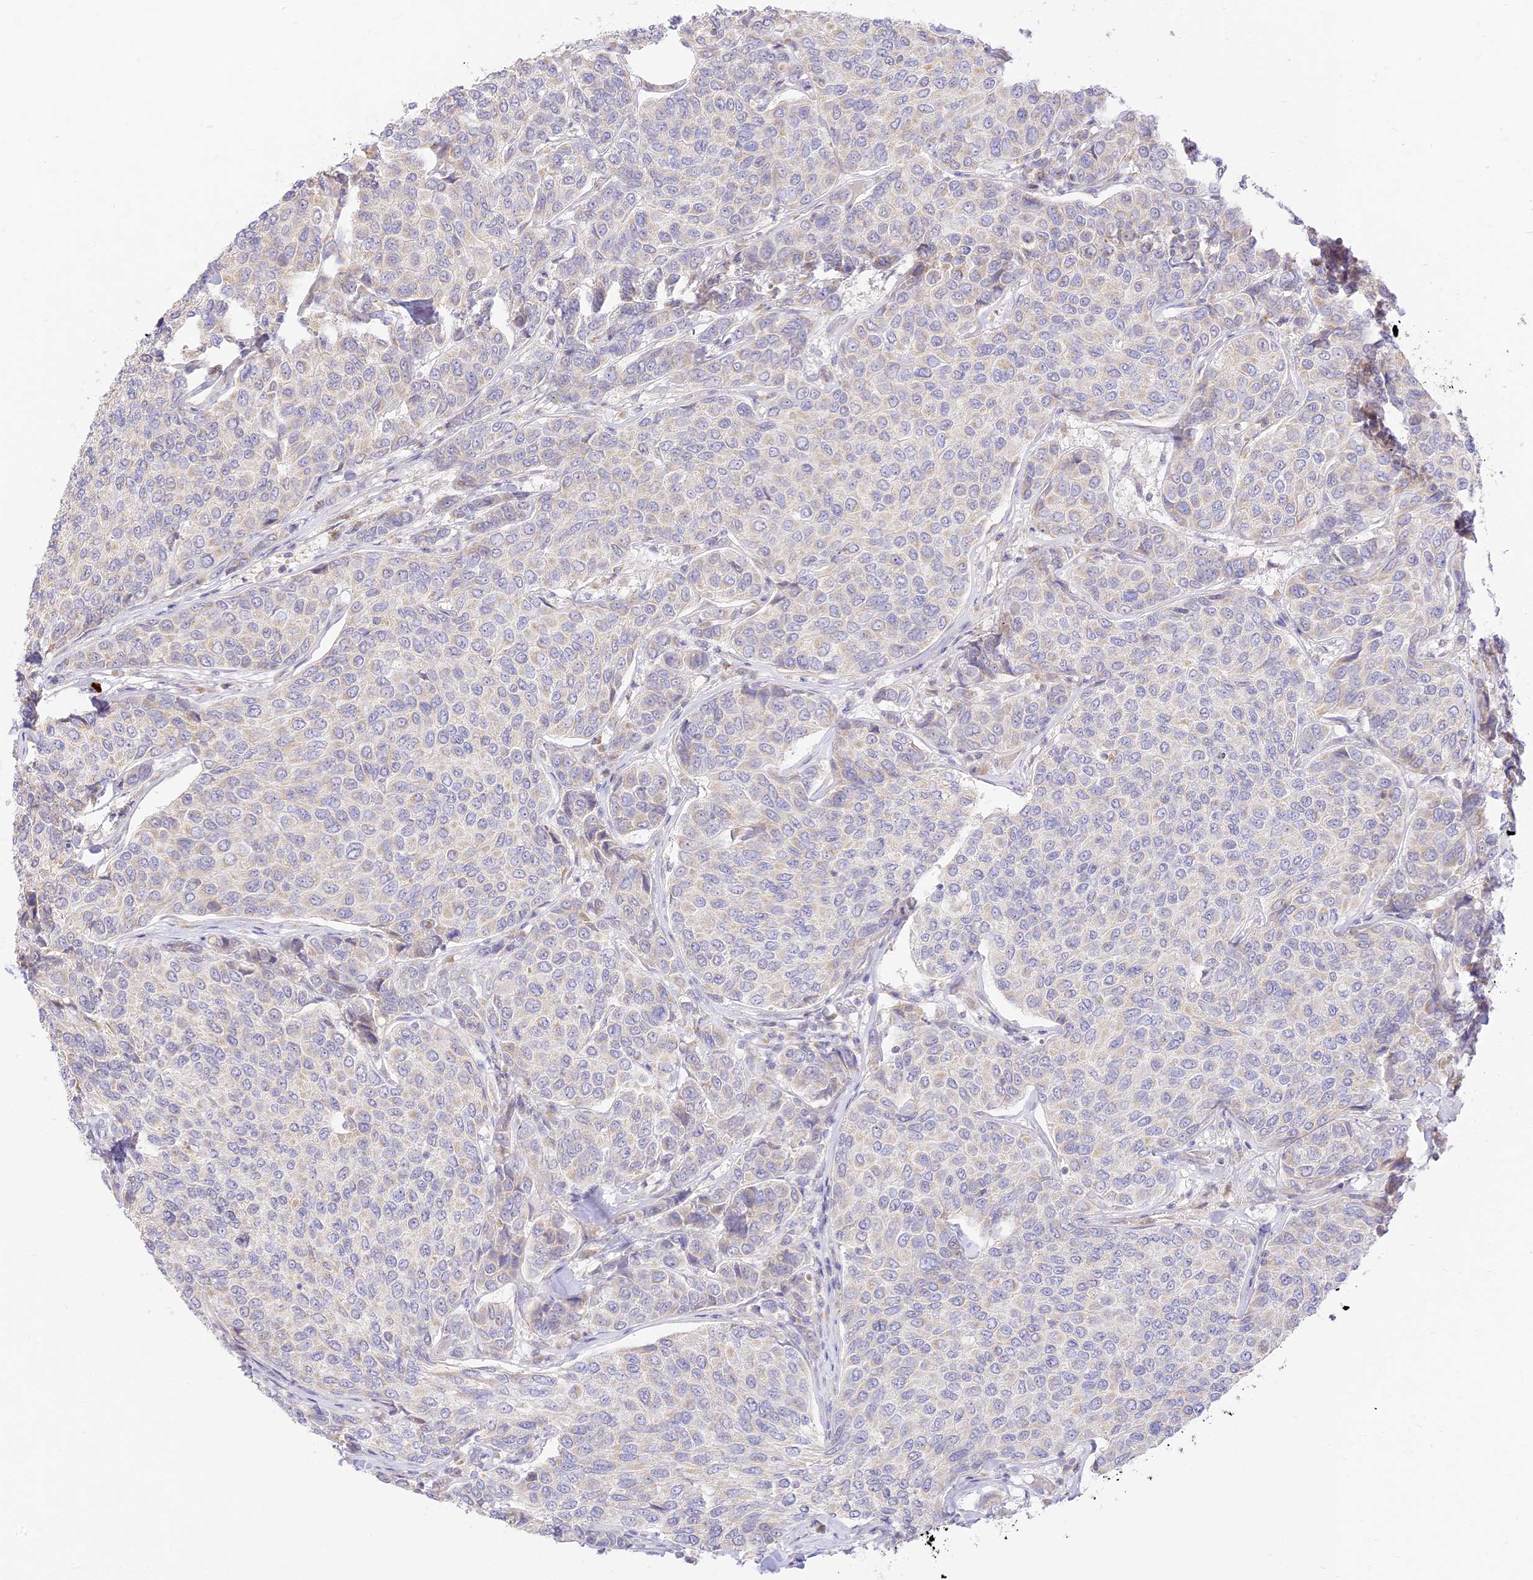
{"staining": {"intensity": "negative", "quantity": "none", "location": "none"}, "tissue": "breast cancer", "cell_type": "Tumor cells", "image_type": "cancer", "snomed": [{"axis": "morphology", "description": "Duct carcinoma"}, {"axis": "topography", "description": "Breast"}], "caption": "Immunohistochemistry of breast invasive ductal carcinoma displays no expression in tumor cells. (DAB (3,3'-diaminobenzidine) immunohistochemistry, high magnification).", "gene": "LRRC15", "patient": {"sex": "female", "age": 55}}